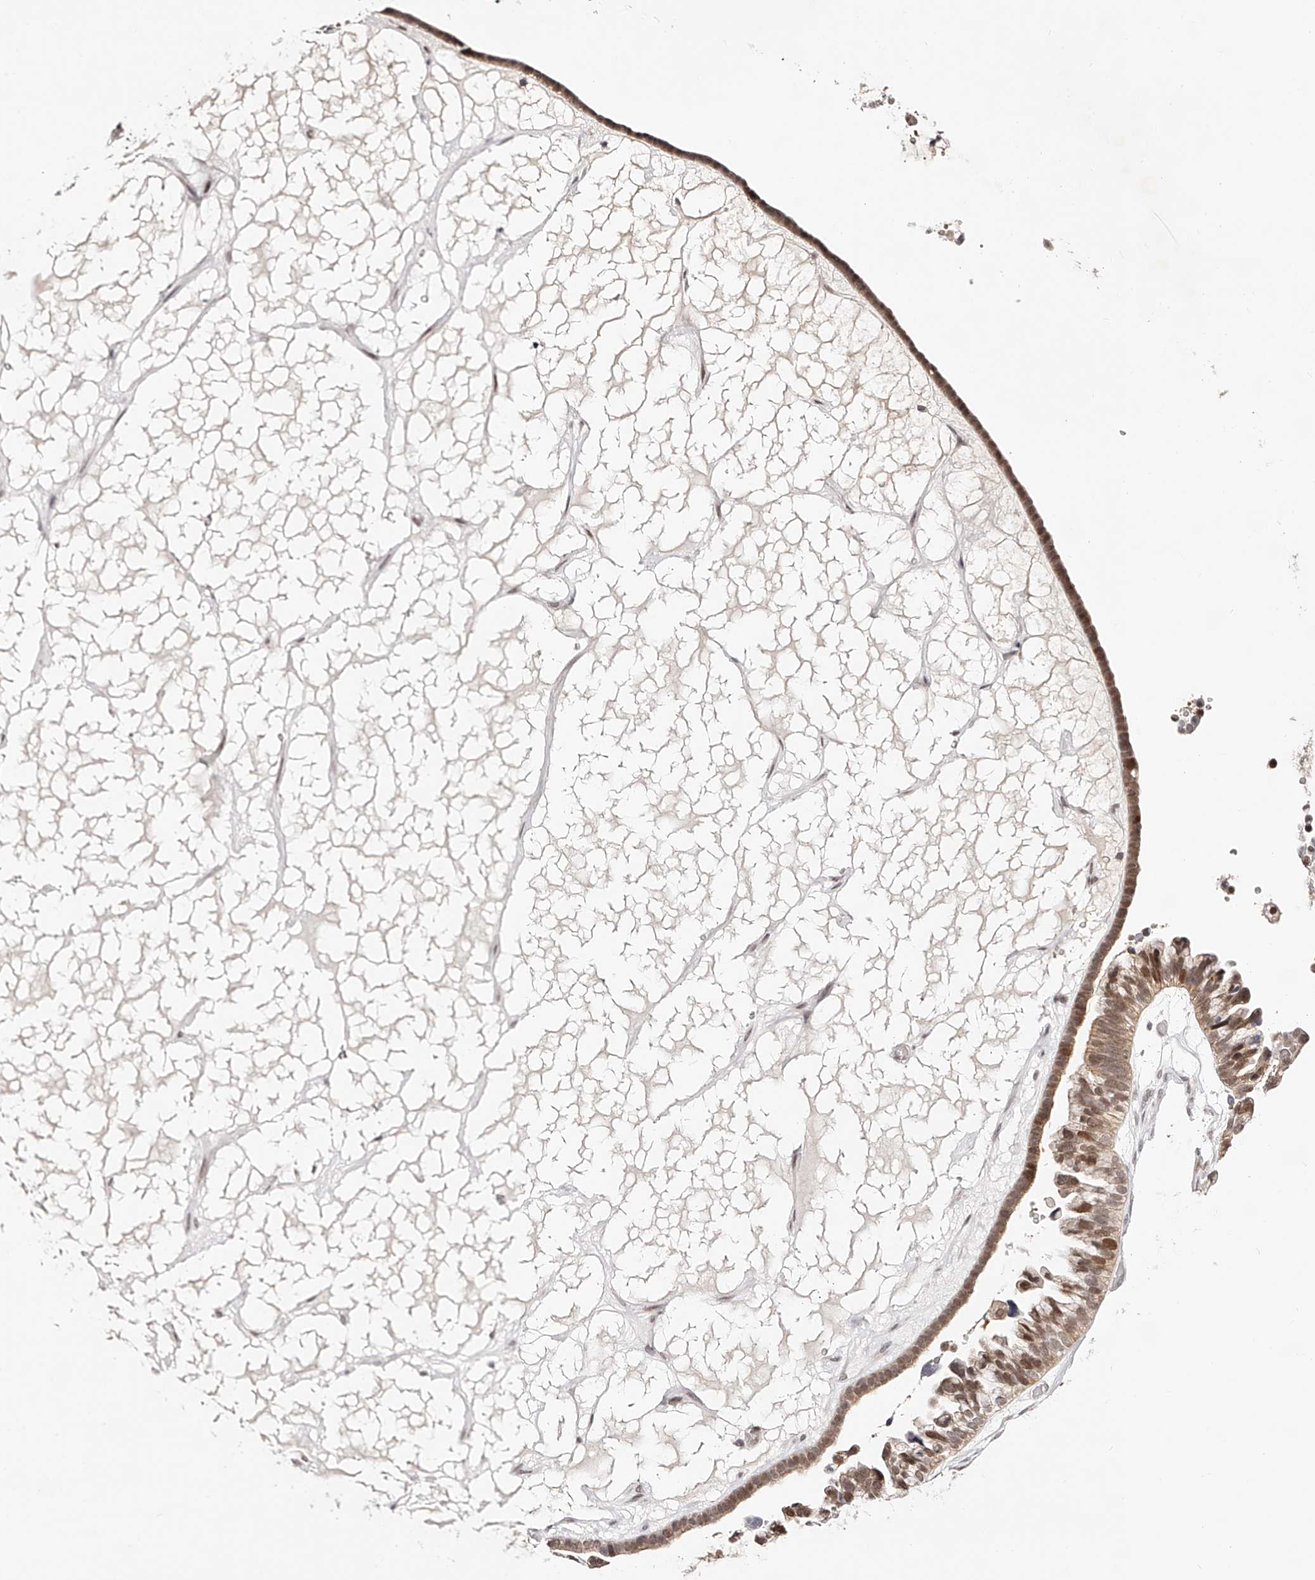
{"staining": {"intensity": "moderate", "quantity": ">75%", "location": "cytoplasmic/membranous,nuclear"}, "tissue": "ovarian cancer", "cell_type": "Tumor cells", "image_type": "cancer", "snomed": [{"axis": "morphology", "description": "Cystadenocarcinoma, serous, NOS"}, {"axis": "topography", "description": "Ovary"}], "caption": "DAB immunohistochemical staining of ovarian serous cystadenocarcinoma reveals moderate cytoplasmic/membranous and nuclear protein expression in approximately >75% of tumor cells.", "gene": "USF3", "patient": {"sex": "female", "age": 56}}